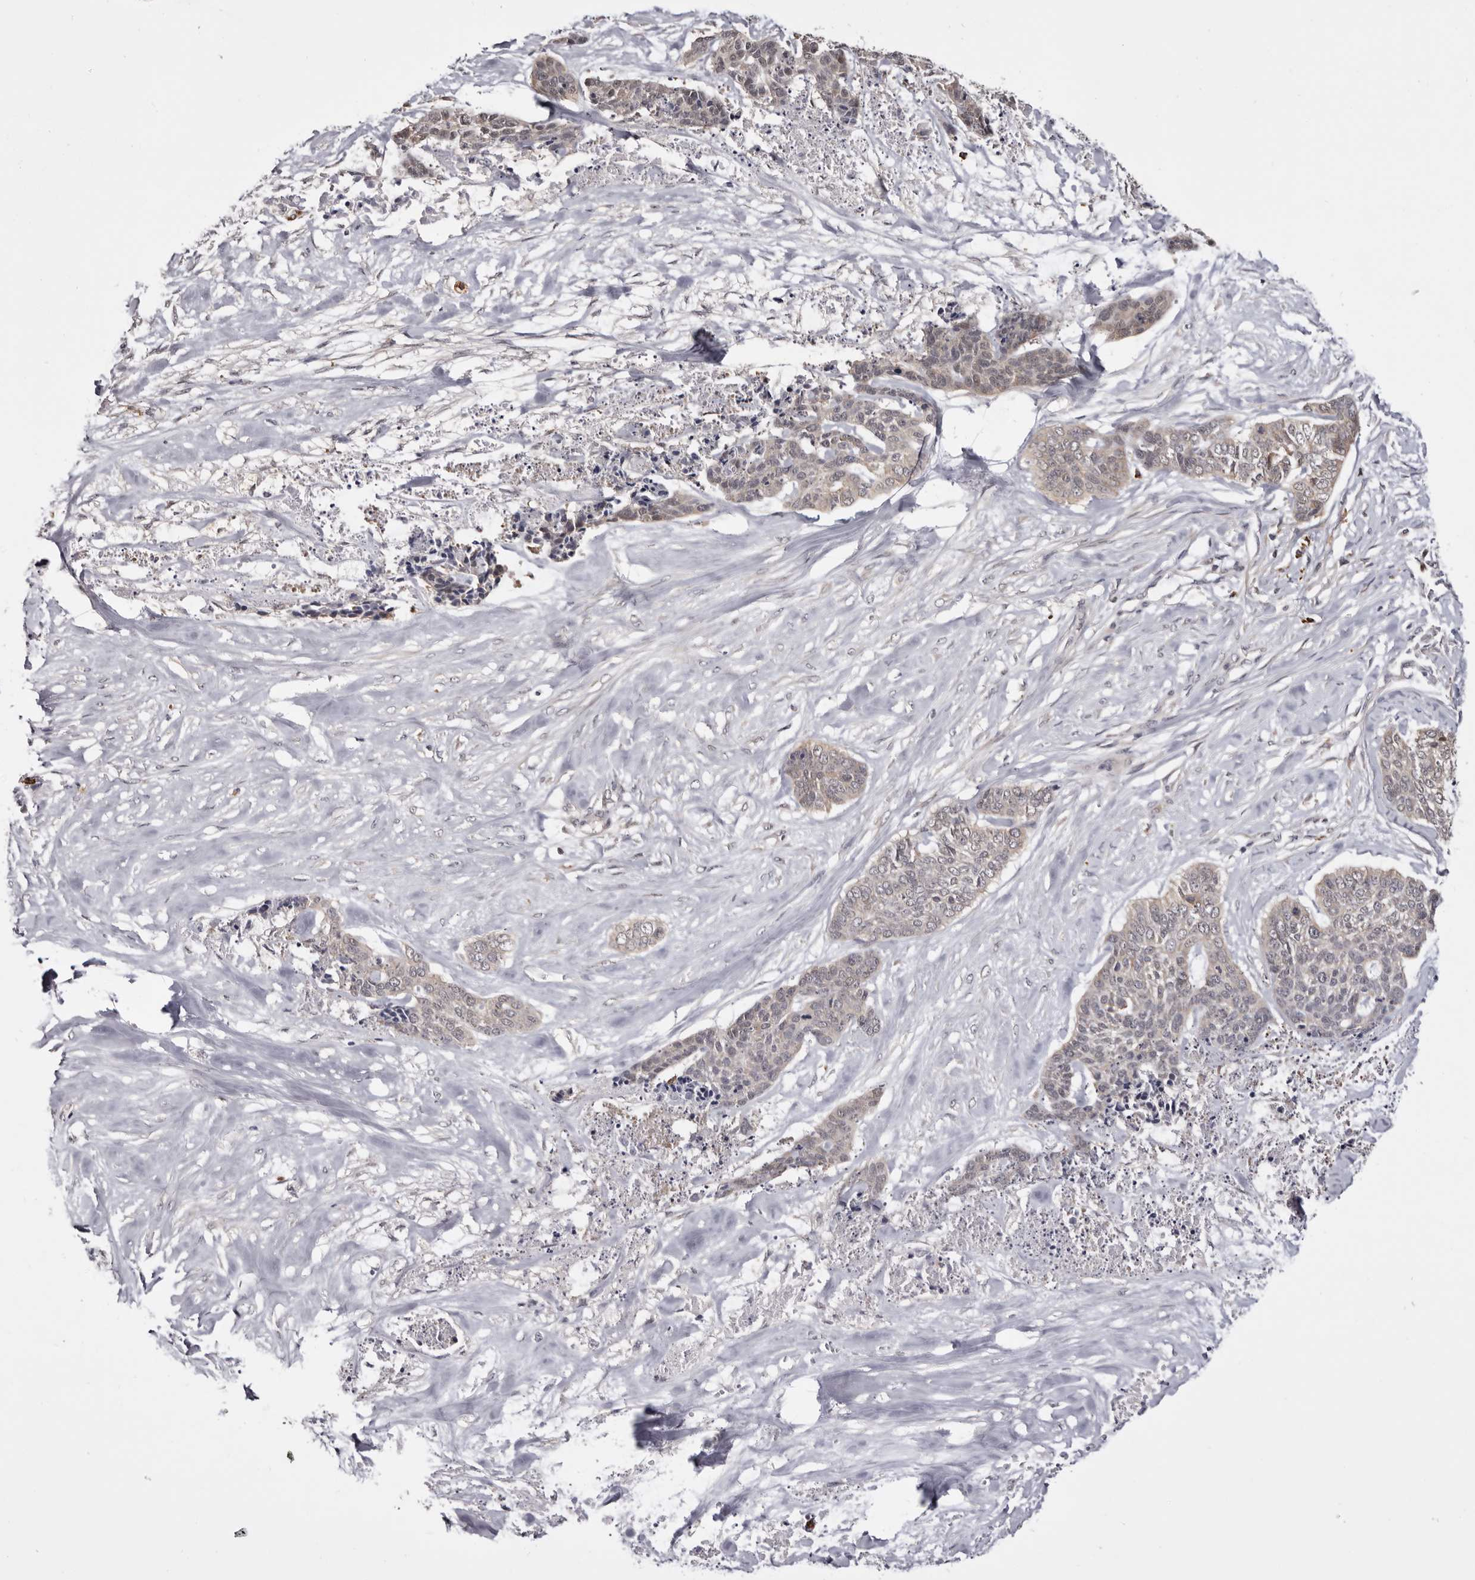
{"staining": {"intensity": "negative", "quantity": "none", "location": "none"}, "tissue": "skin cancer", "cell_type": "Tumor cells", "image_type": "cancer", "snomed": [{"axis": "morphology", "description": "Basal cell carcinoma"}, {"axis": "topography", "description": "Skin"}], "caption": "Human skin cancer (basal cell carcinoma) stained for a protein using immunohistochemistry shows no positivity in tumor cells.", "gene": "TNNI1", "patient": {"sex": "female", "age": 64}}